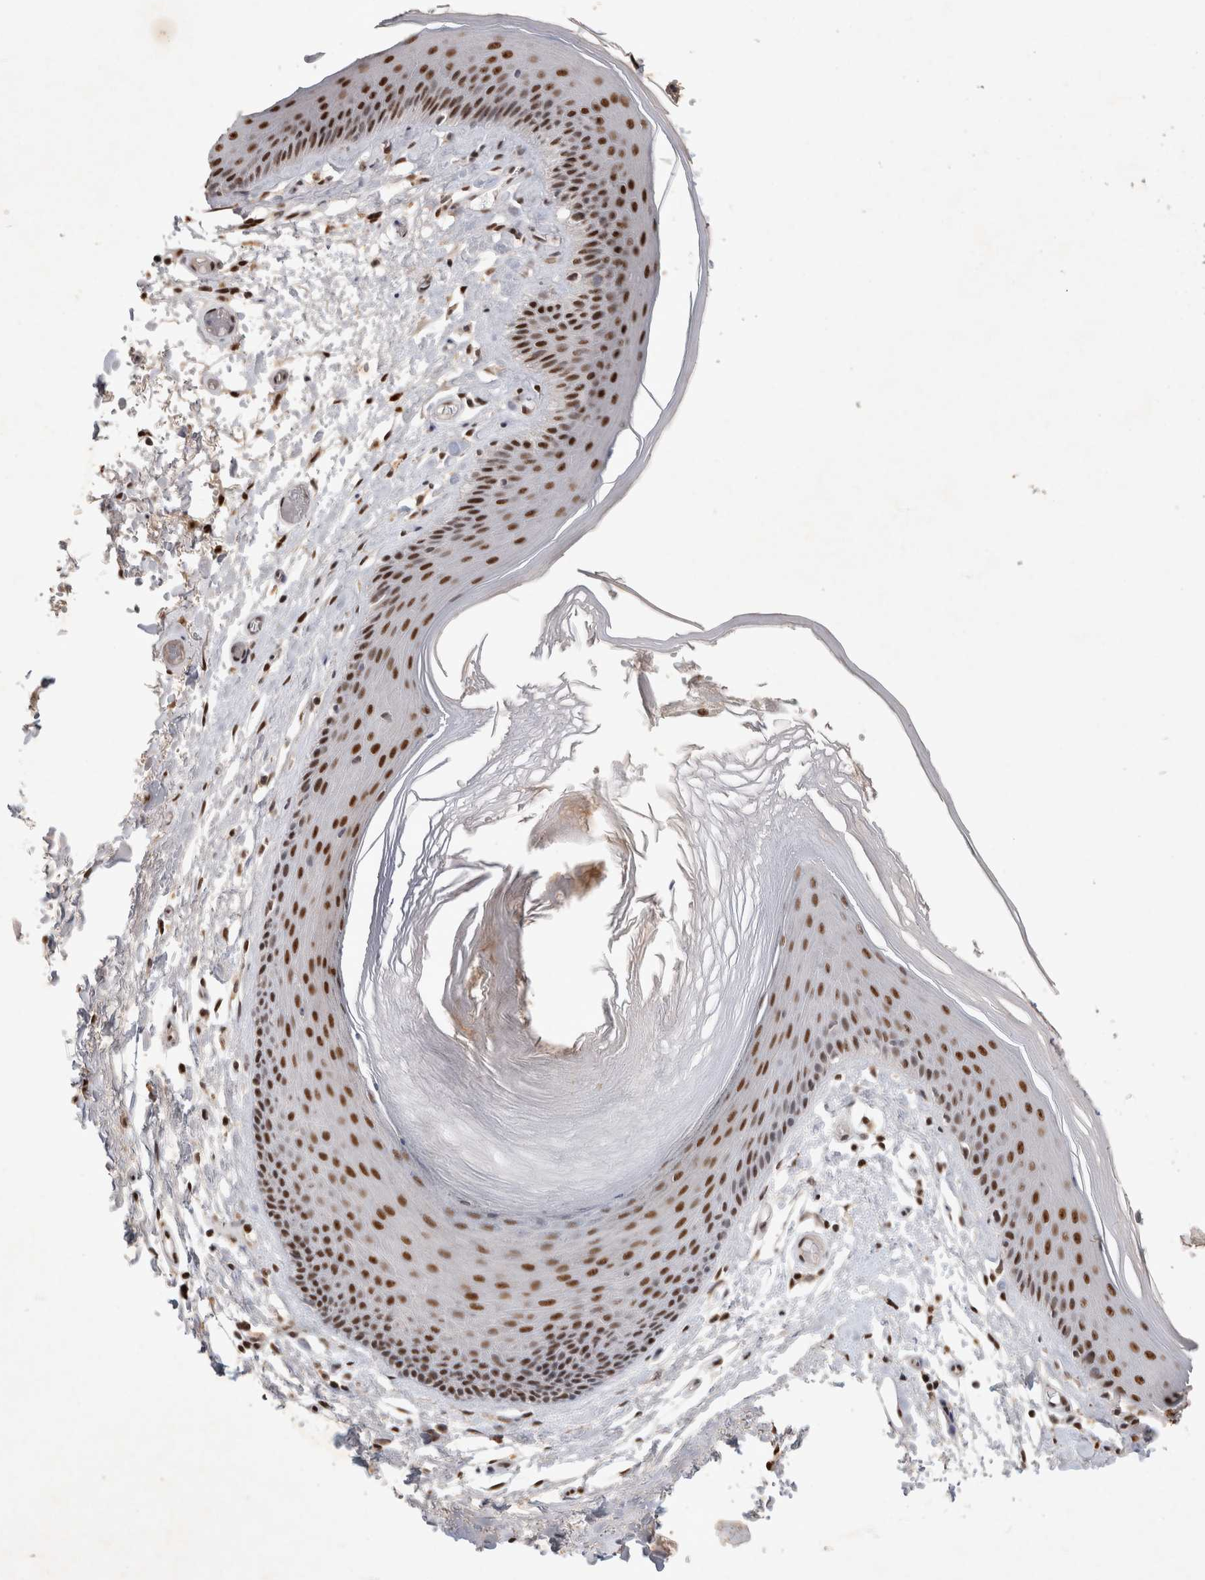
{"staining": {"intensity": "strong", "quantity": "25%-75%", "location": "nuclear"}, "tissue": "skin", "cell_type": "Epidermal cells", "image_type": "normal", "snomed": [{"axis": "morphology", "description": "Normal tissue, NOS"}, {"axis": "topography", "description": "Vulva"}], "caption": "Immunohistochemistry micrograph of normal human skin stained for a protein (brown), which demonstrates high levels of strong nuclear staining in about 25%-75% of epidermal cells.", "gene": "XRCC5", "patient": {"sex": "female", "age": 73}}